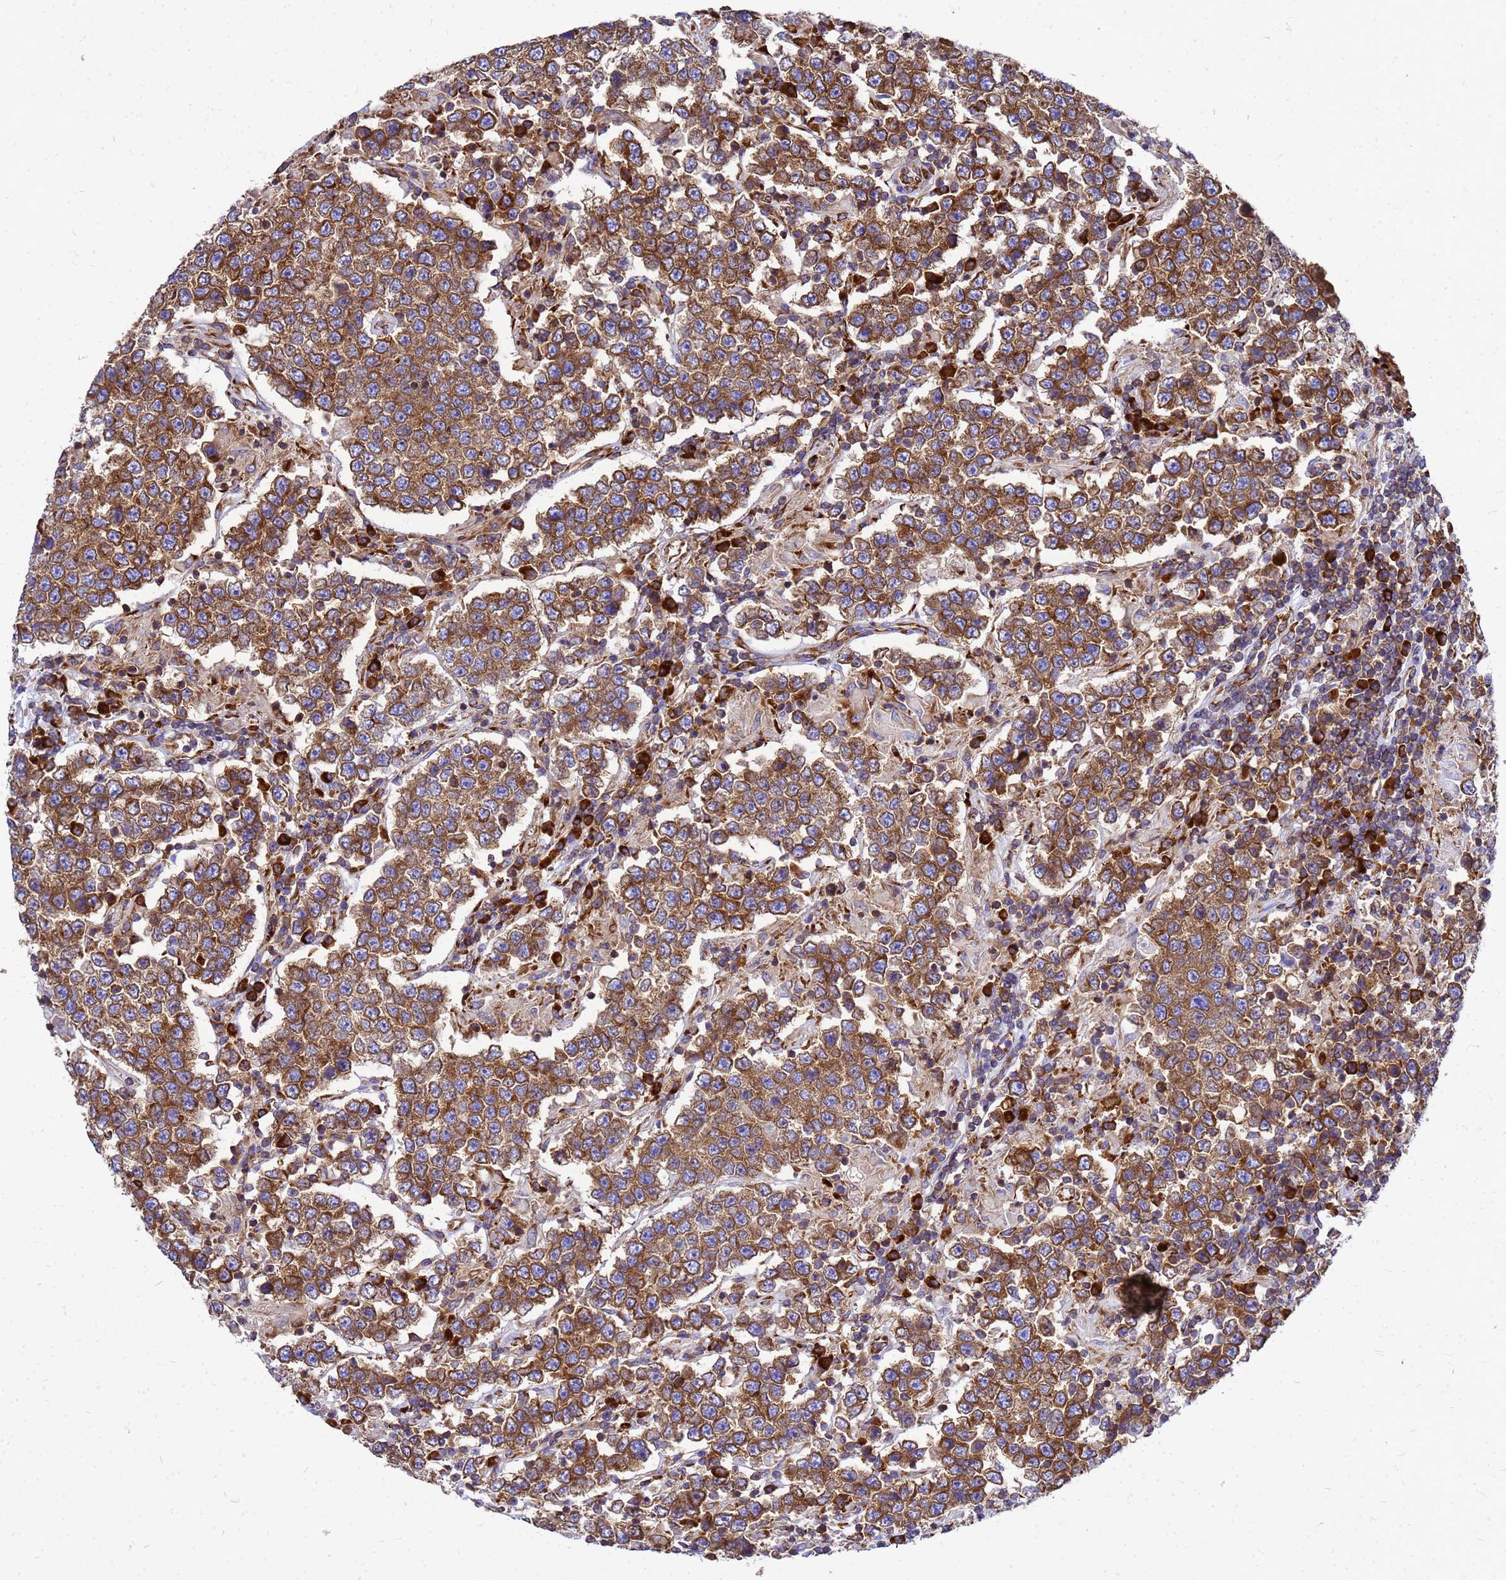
{"staining": {"intensity": "strong", "quantity": ">75%", "location": "cytoplasmic/membranous"}, "tissue": "testis cancer", "cell_type": "Tumor cells", "image_type": "cancer", "snomed": [{"axis": "morphology", "description": "Normal tissue, NOS"}, {"axis": "morphology", "description": "Urothelial carcinoma, High grade"}, {"axis": "morphology", "description": "Seminoma, NOS"}, {"axis": "morphology", "description": "Carcinoma, Embryonal, NOS"}, {"axis": "topography", "description": "Urinary bladder"}, {"axis": "topography", "description": "Testis"}], "caption": "This histopathology image shows immunohistochemistry staining of testis cancer, with high strong cytoplasmic/membranous expression in approximately >75% of tumor cells.", "gene": "EEF1D", "patient": {"sex": "male", "age": 41}}